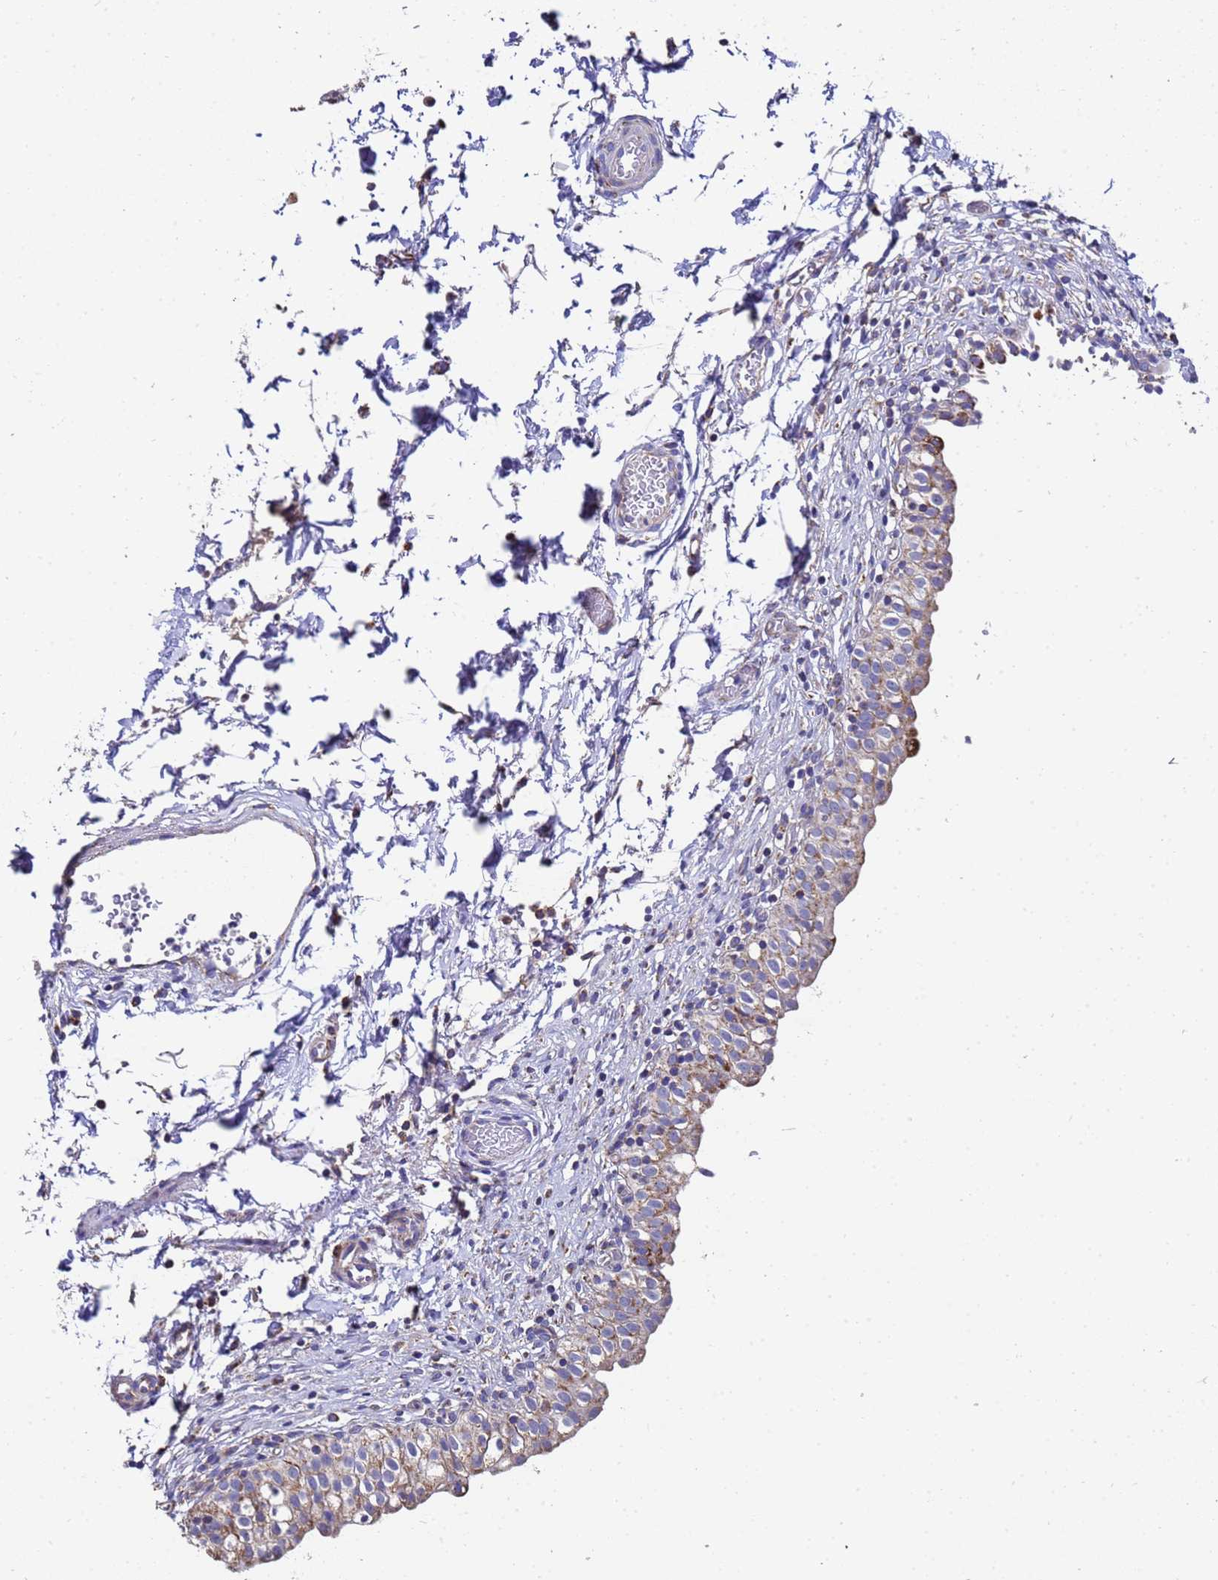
{"staining": {"intensity": "moderate", "quantity": ">75%", "location": "cytoplasmic/membranous"}, "tissue": "urinary bladder", "cell_type": "Urothelial cells", "image_type": "normal", "snomed": [{"axis": "morphology", "description": "Normal tissue, NOS"}, {"axis": "topography", "description": "Urinary bladder"}, {"axis": "topography", "description": "Peripheral nerve tissue"}], "caption": "Immunohistochemical staining of normal urinary bladder demonstrates medium levels of moderate cytoplasmic/membranous staining in approximately >75% of urothelial cells. The protein is stained brown, and the nuclei are stained in blue (DAB (3,3'-diaminobenzidine) IHC with brightfield microscopy, high magnification).", "gene": "MRPS12", "patient": {"sex": "male", "age": 55}}